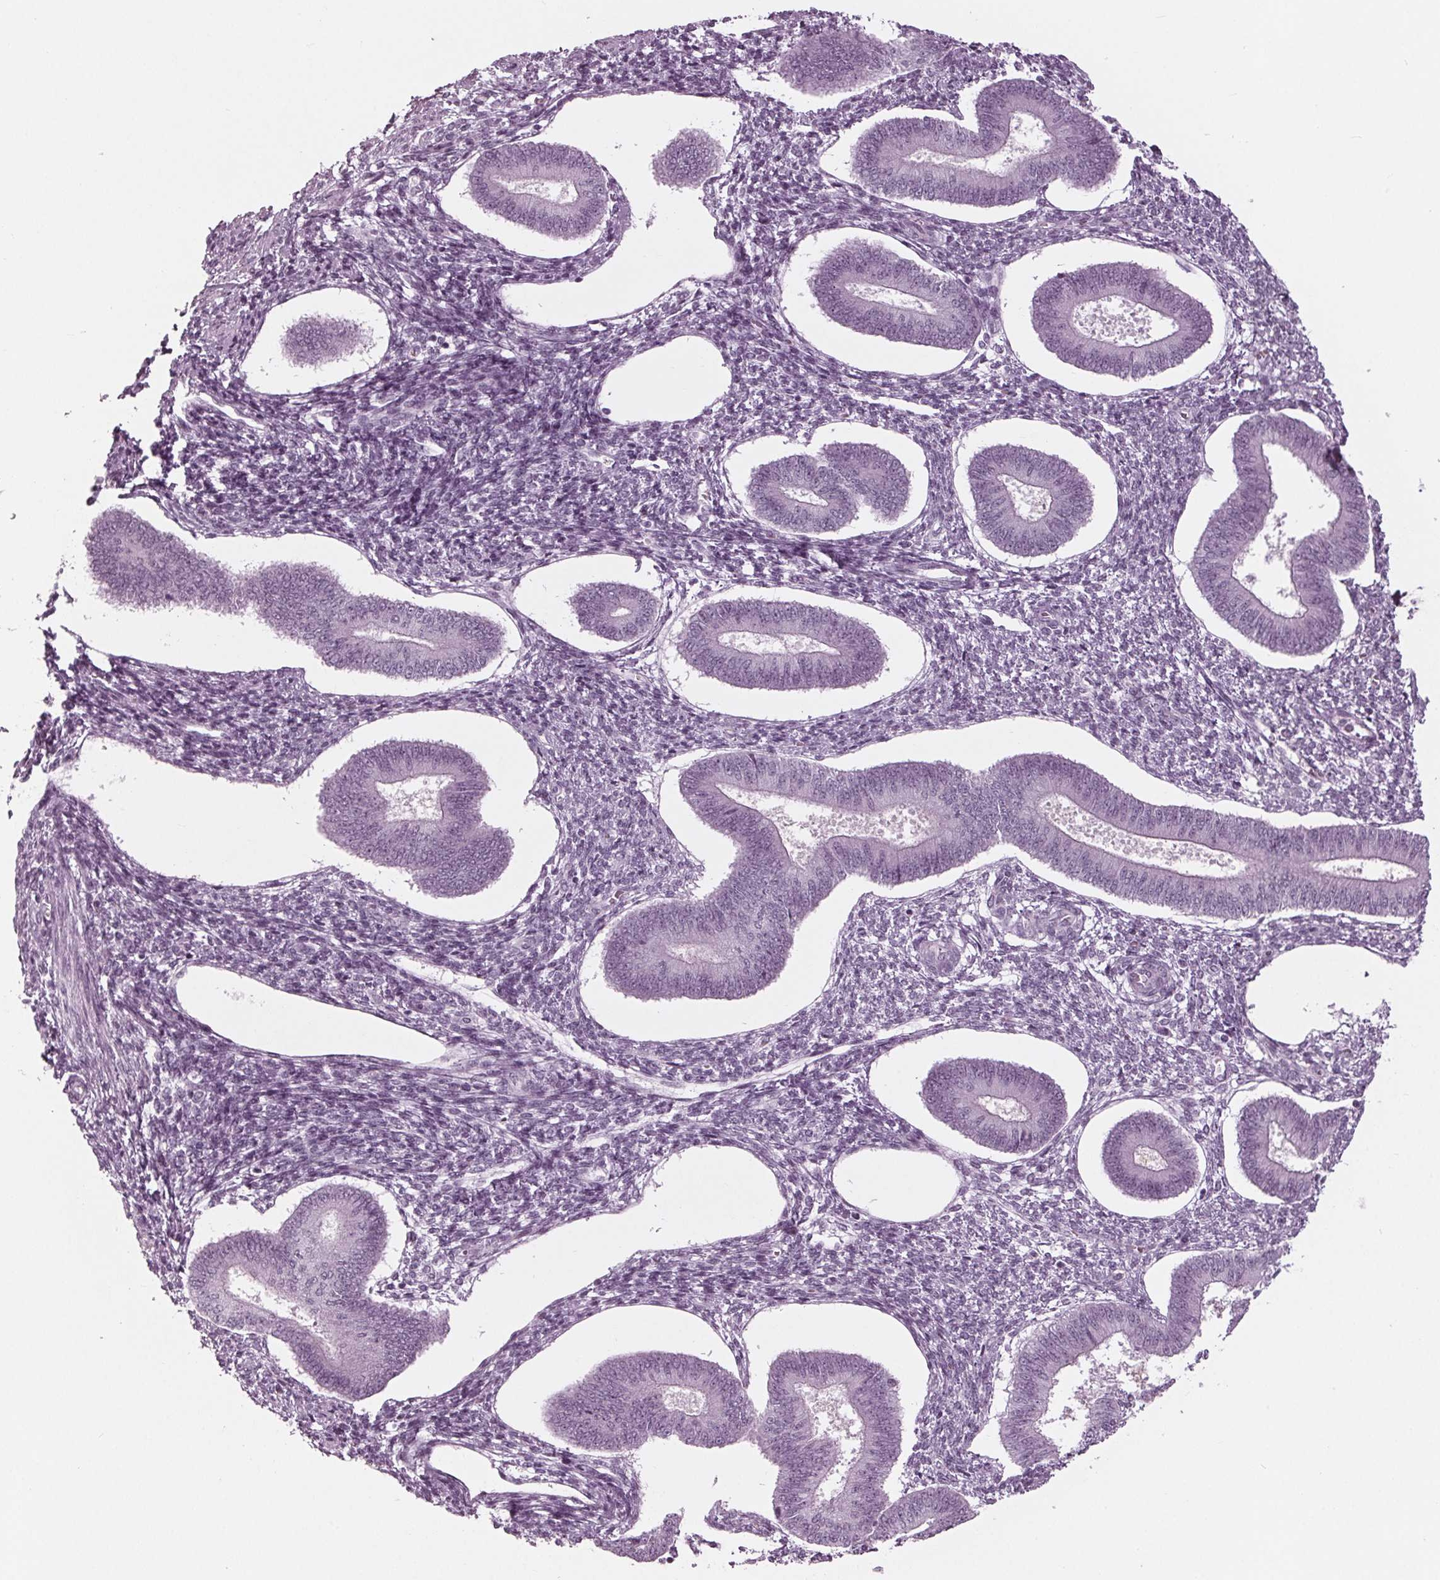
{"staining": {"intensity": "negative", "quantity": "none", "location": "none"}, "tissue": "endometrium", "cell_type": "Cells in endometrial stroma", "image_type": "normal", "snomed": [{"axis": "morphology", "description": "Normal tissue, NOS"}, {"axis": "topography", "description": "Endometrium"}], "caption": "This is an immunohistochemistry (IHC) image of unremarkable human endometrium. There is no expression in cells in endometrial stroma.", "gene": "KRT28", "patient": {"sex": "female", "age": 42}}